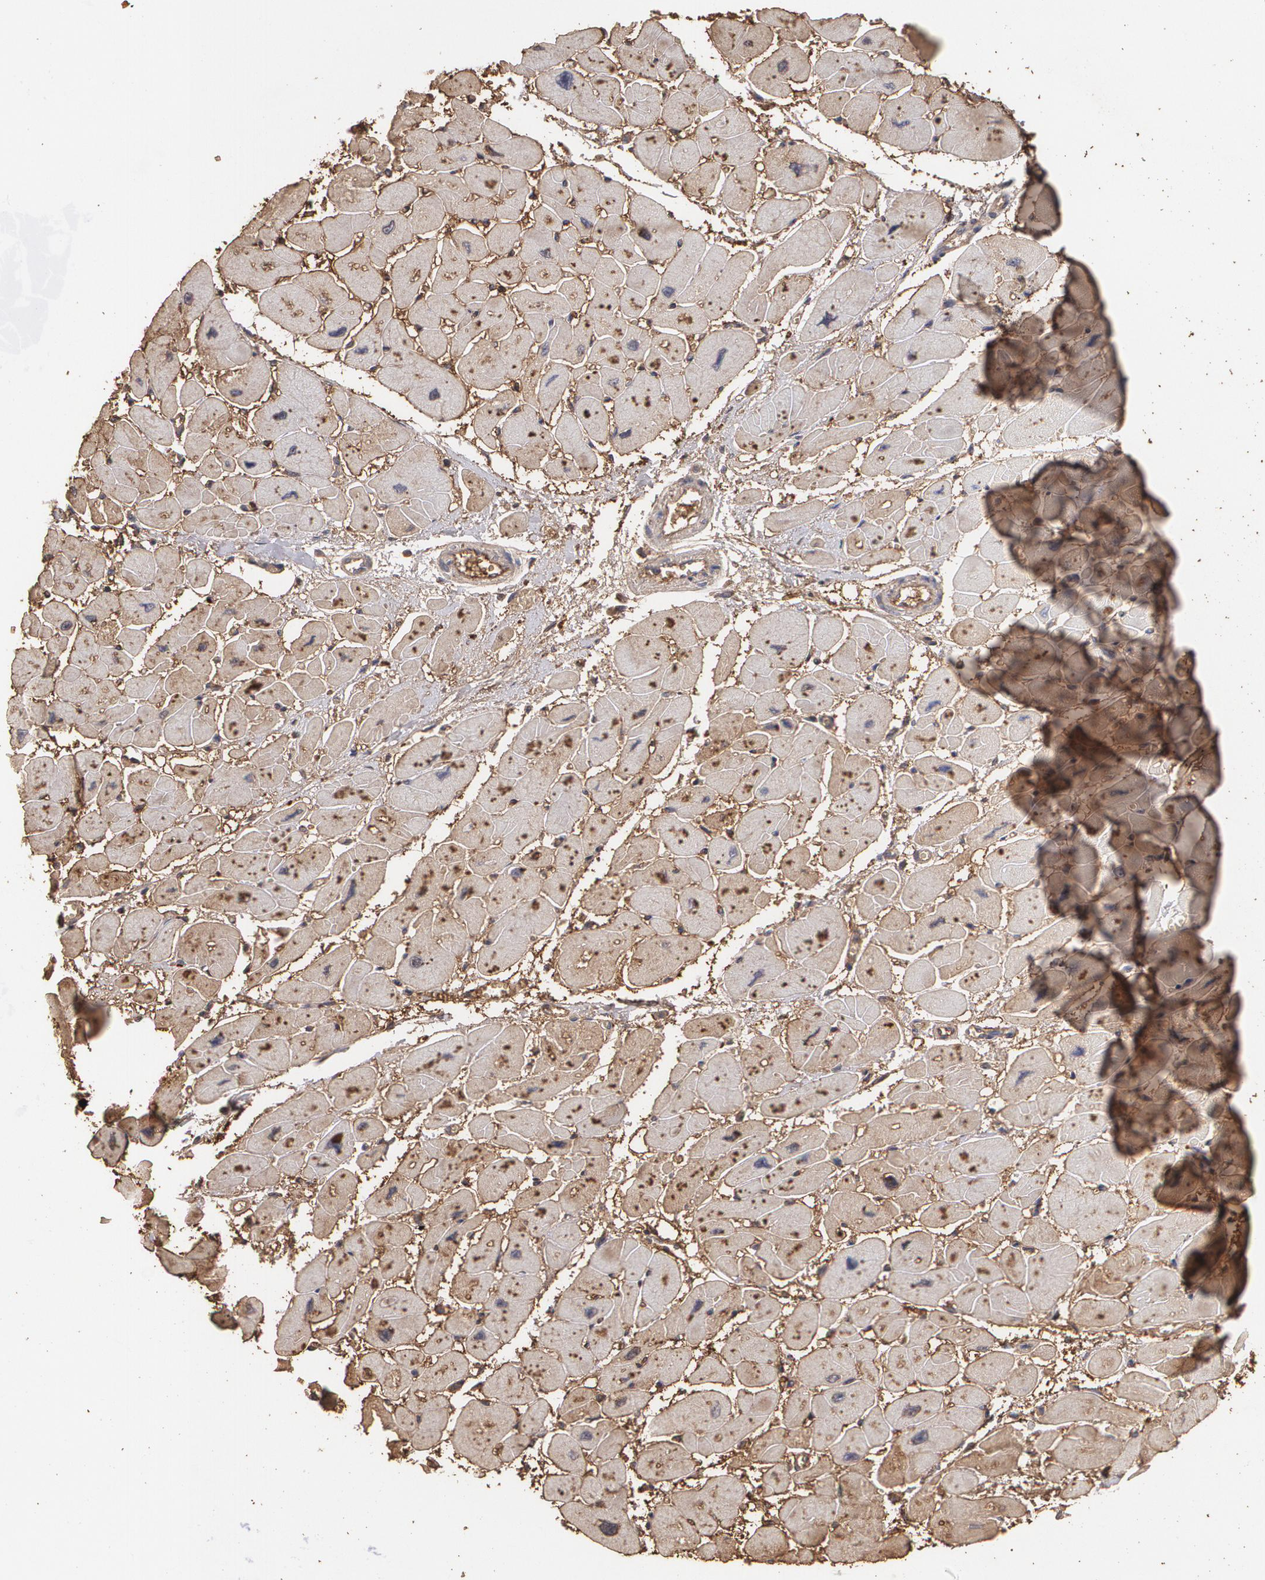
{"staining": {"intensity": "weak", "quantity": ">75%", "location": "cytoplasmic/membranous"}, "tissue": "heart muscle", "cell_type": "Cardiomyocytes", "image_type": "normal", "snomed": [{"axis": "morphology", "description": "Normal tissue, NOS"}, {"axis": "topography", "description": "Heart"}], "caption": "Heart muscle stained with DAB immunohistochemistry shows low levels of weak cytoplasmic/membranous staining in approximately >75% of cardiomyocytes.", "gene": "PON1", "patient": {"sex": "female", "age": 54}}